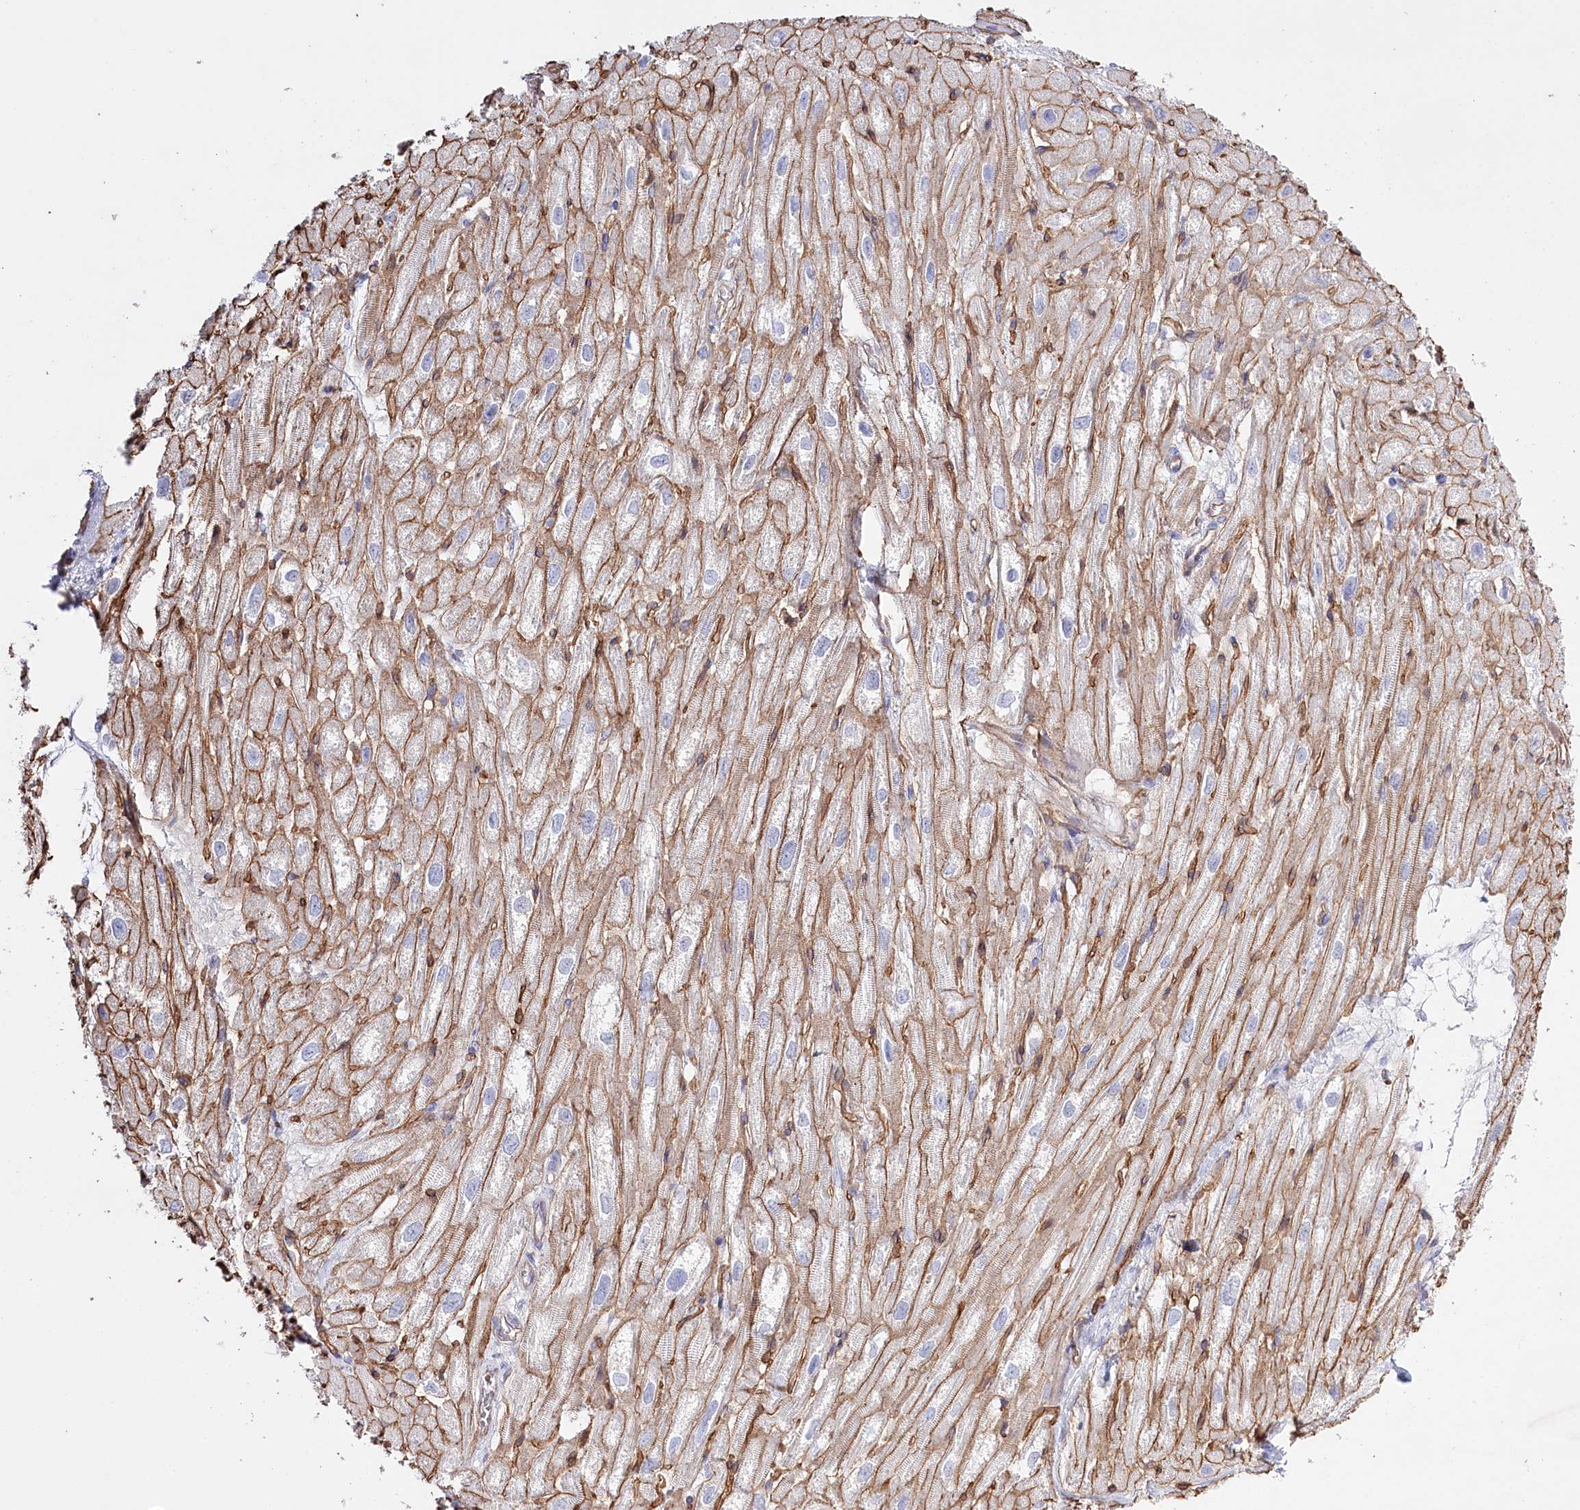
{"staining": {"intensity": "moderate", "quantity": "<25%", "location": "cytoplasmic/membranous"}, "tissue": "heart muscle", "cell_type": "Cardiomyocytes", "image_type": "normal", "snomed": [{"axis": "morphology", "description": "Normal tissue, NOS"}, {"axis": "topography", "description": "Heart"}], "caption": "Cardiomyocytes display low levels of moderate cytoplasmic/membranous expression in about <25% of cells in benign heart muscle. Nuclei are stained in blue.", "gene": "SLC39A10", "patient": {"sex": "male", "age": 50}}